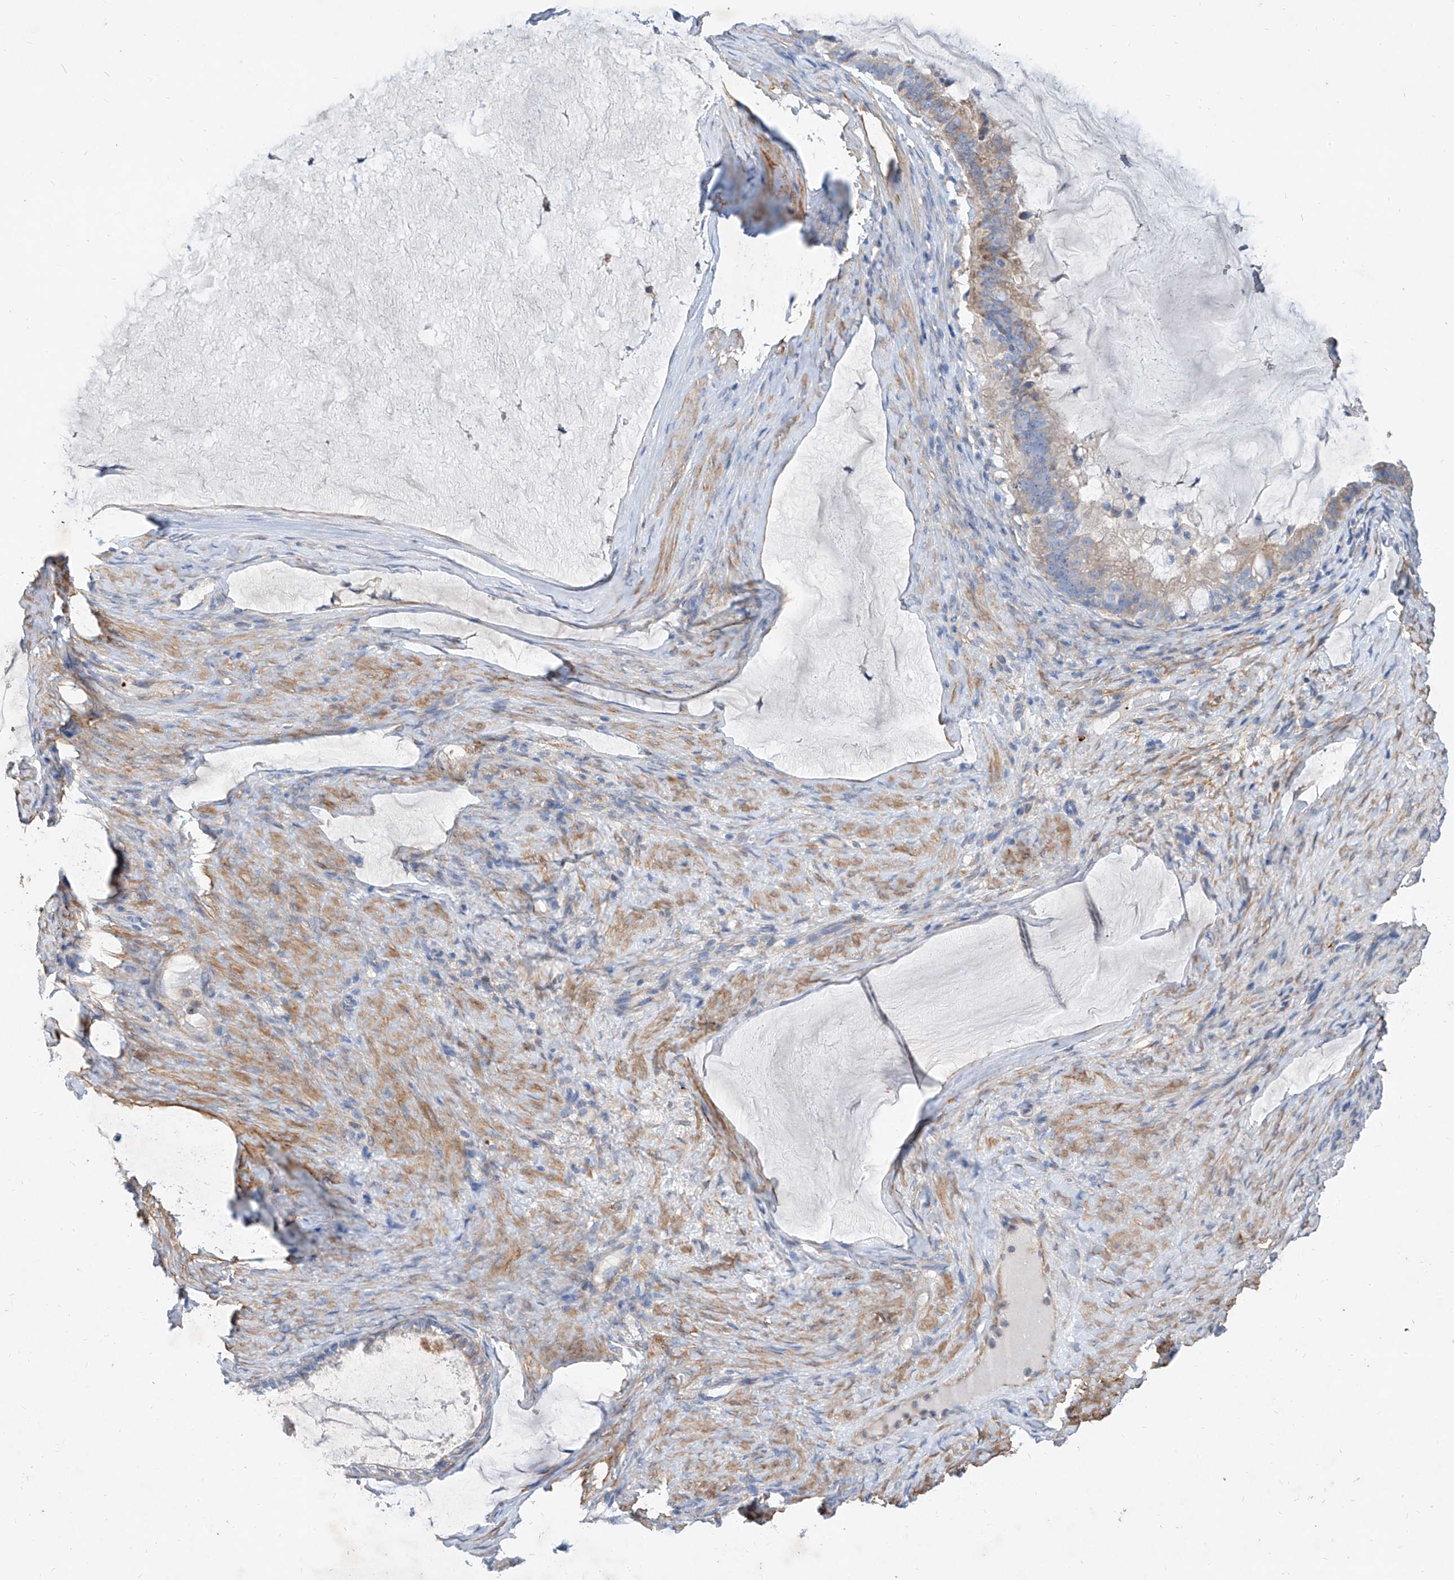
{"staining": {"intensity": "weak", "quantity": "<25%", "location": "cytoplasmic/membranous"}, "tissue": "ovarian cancer", "cell_type": "Tumor cells", "image_type": "cancer", "snomed": [{"axis": "morphology", "description": "Cystadenocarcinoma, mucinous, NOS"}, {"axis": "topography", "description": "Ovary"}], "caption": "Tumor cells are negative for protein expression in human ovarian cancer (mucinous cystadenocarcinoma). The staining was performed using DAB (3,3'-diaminobenzidine) to visualize the protein expression in brown, while the nuclei were stained in blue with hematoxylin (Magnification: 20x).", "gene": "TAS2R60", "patient": {"sex": "female", "age": 61}}